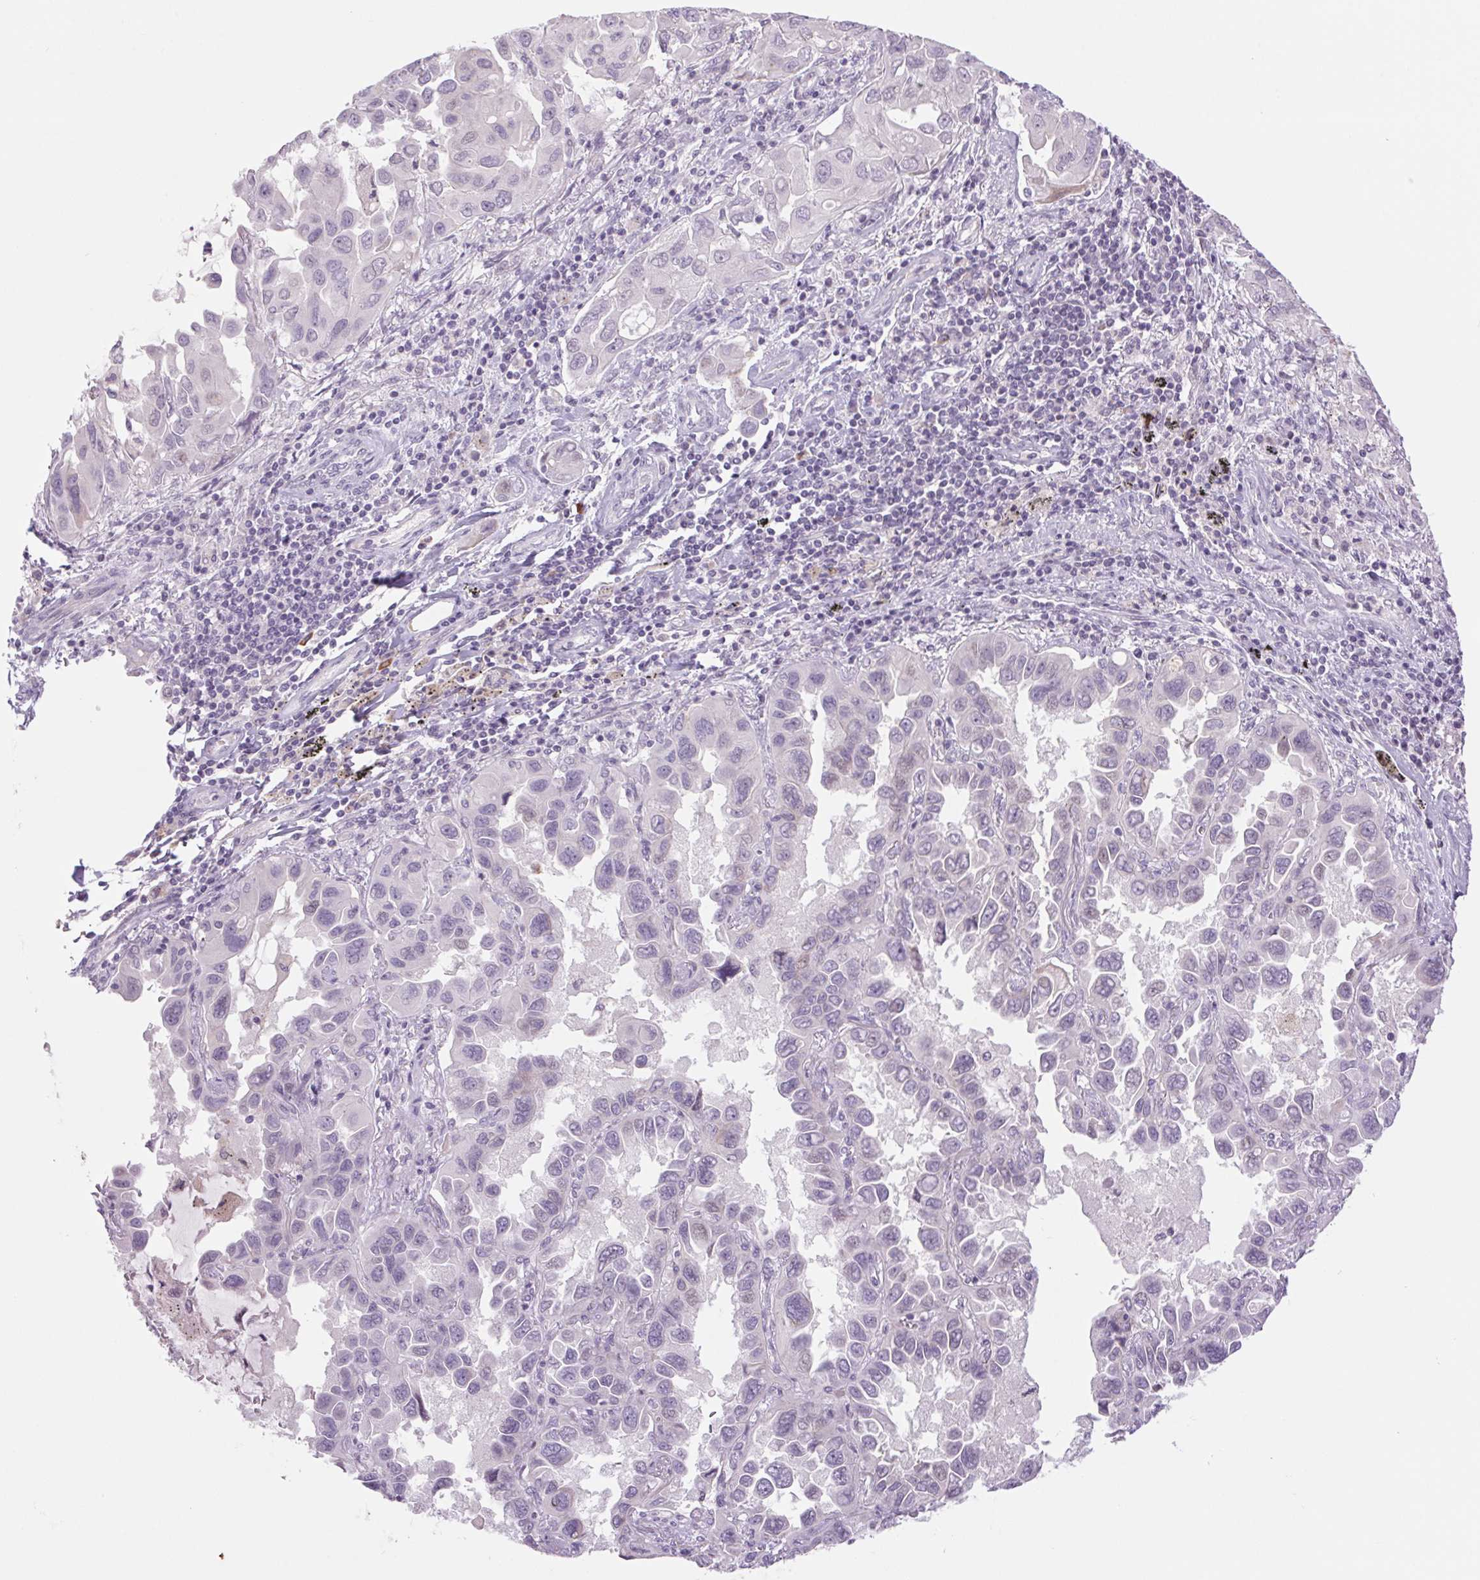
{"staining": {"intensity": "negative", "quantity": "none", "location": "none"}, "tissue": "lung cancer", "cell_type": "Tumor cells", "image_type": "cancer", "snomed": [{"axis": "morphology", "description": "Adenocarcinoma, NOS"}, {"axis": "topography", "description": "Lung"}], "caption": "A photomicrograph of human lung cancer (adenocarcinoma) is negative for staining in tumor cells. (Immunohistochemistry (ihc), brightfield microscopy, high magnification).", "gene": "KRT1", "patient": {"sex": "male", "age": 64}}